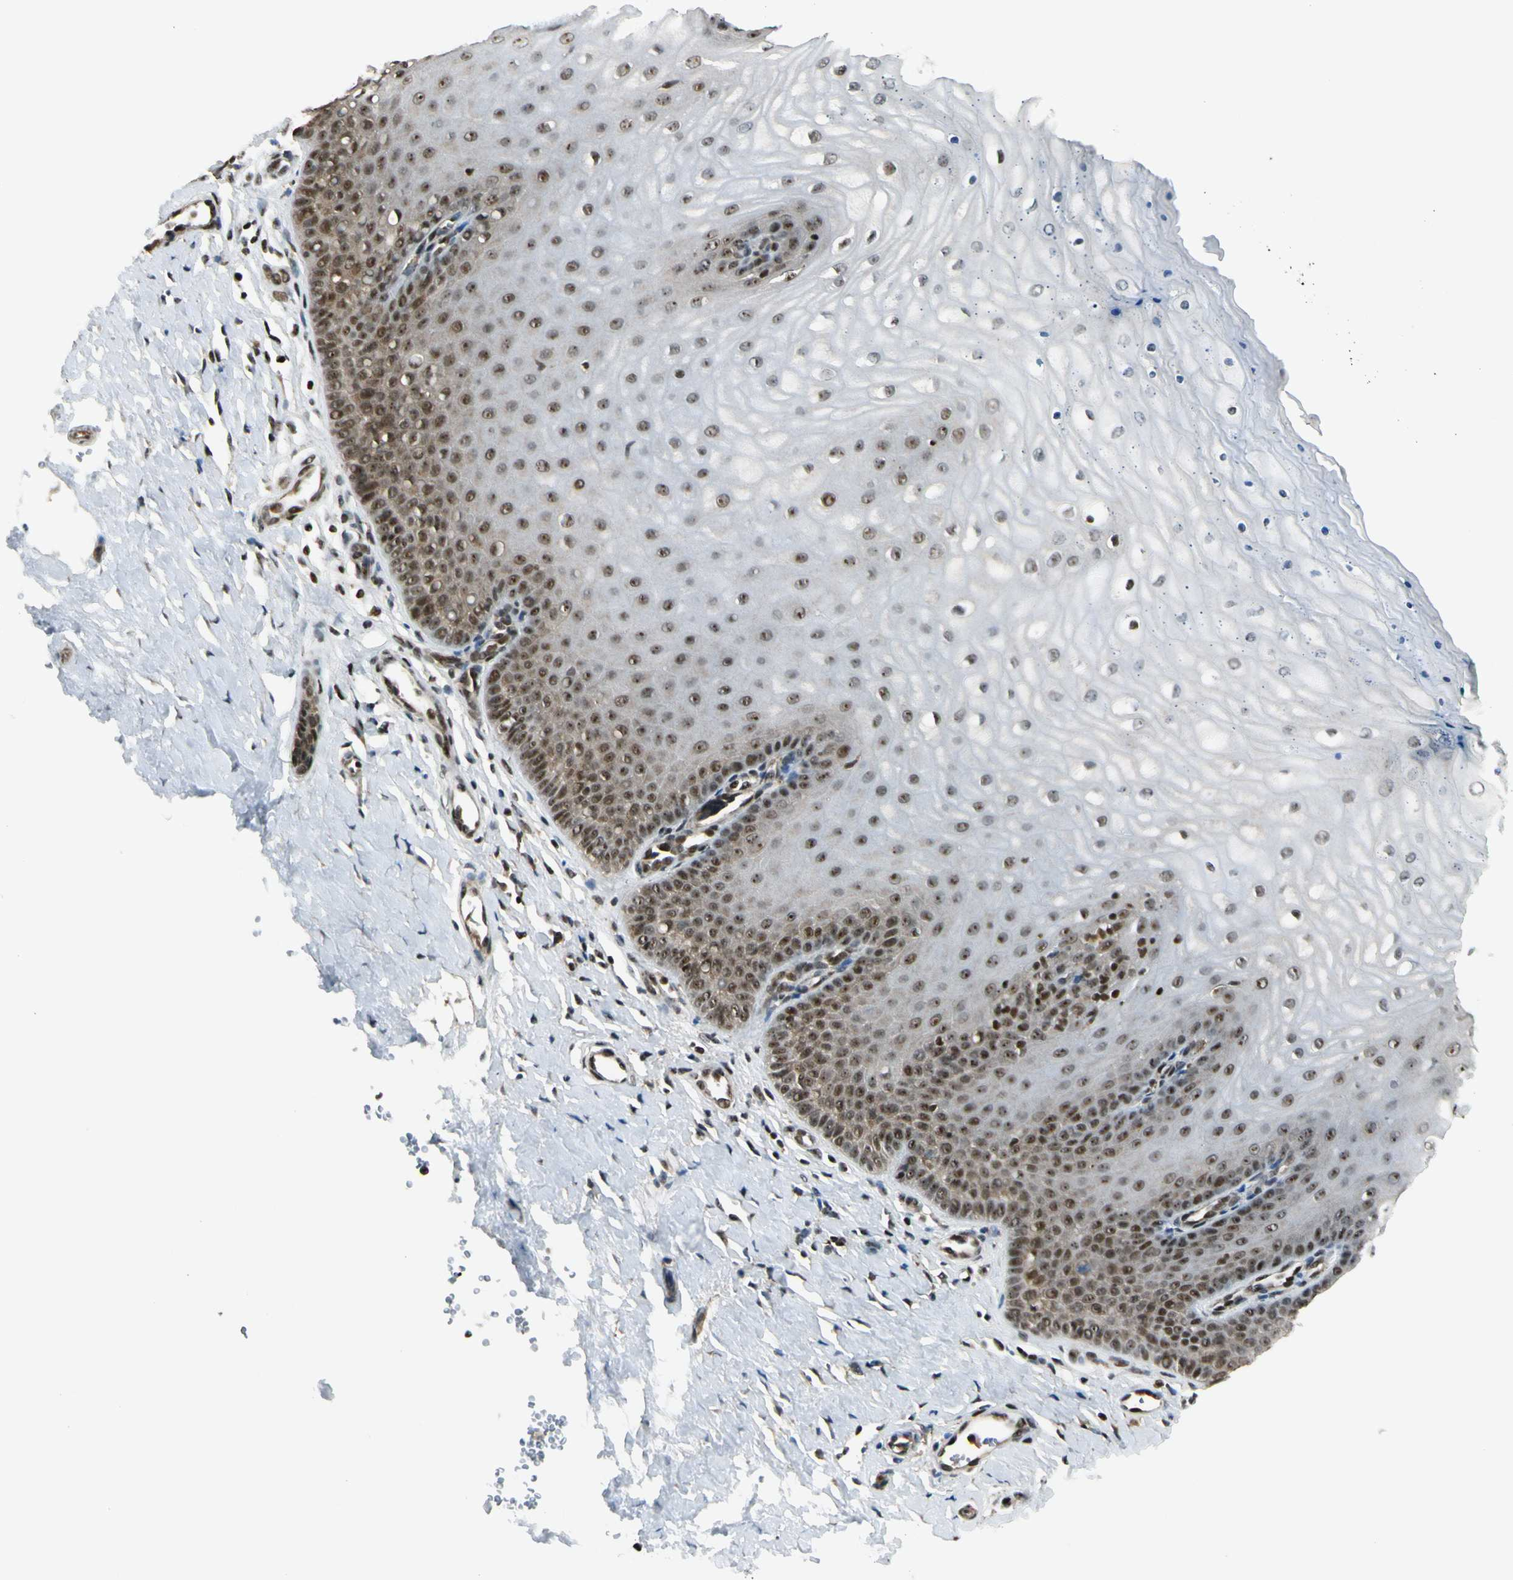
{"staining": {"intensity": "strong", "quantity": ">75%", "location": "cytoplasmic/membranous,nuclear"}, "tissue": "cervix", "cell_type": "Glandular cells", "image_type": "normal", "snomed": [{"axis": "morphology", "description": "Normal tissue, NOS"}, {"axis": "topography", "description": "Cervix"}], "caption": "A brown stain highlights strong cytoplasmic/membranous,nuclear expression of a protein in glandular cells of unremarkable human cervix. (DAB (3,3'-diaminobenzidine) IHC, brown staining for protein, blue staining for nuclei).", "gene": "DAXX", "patient": {"sex": "female", "age": 55}}